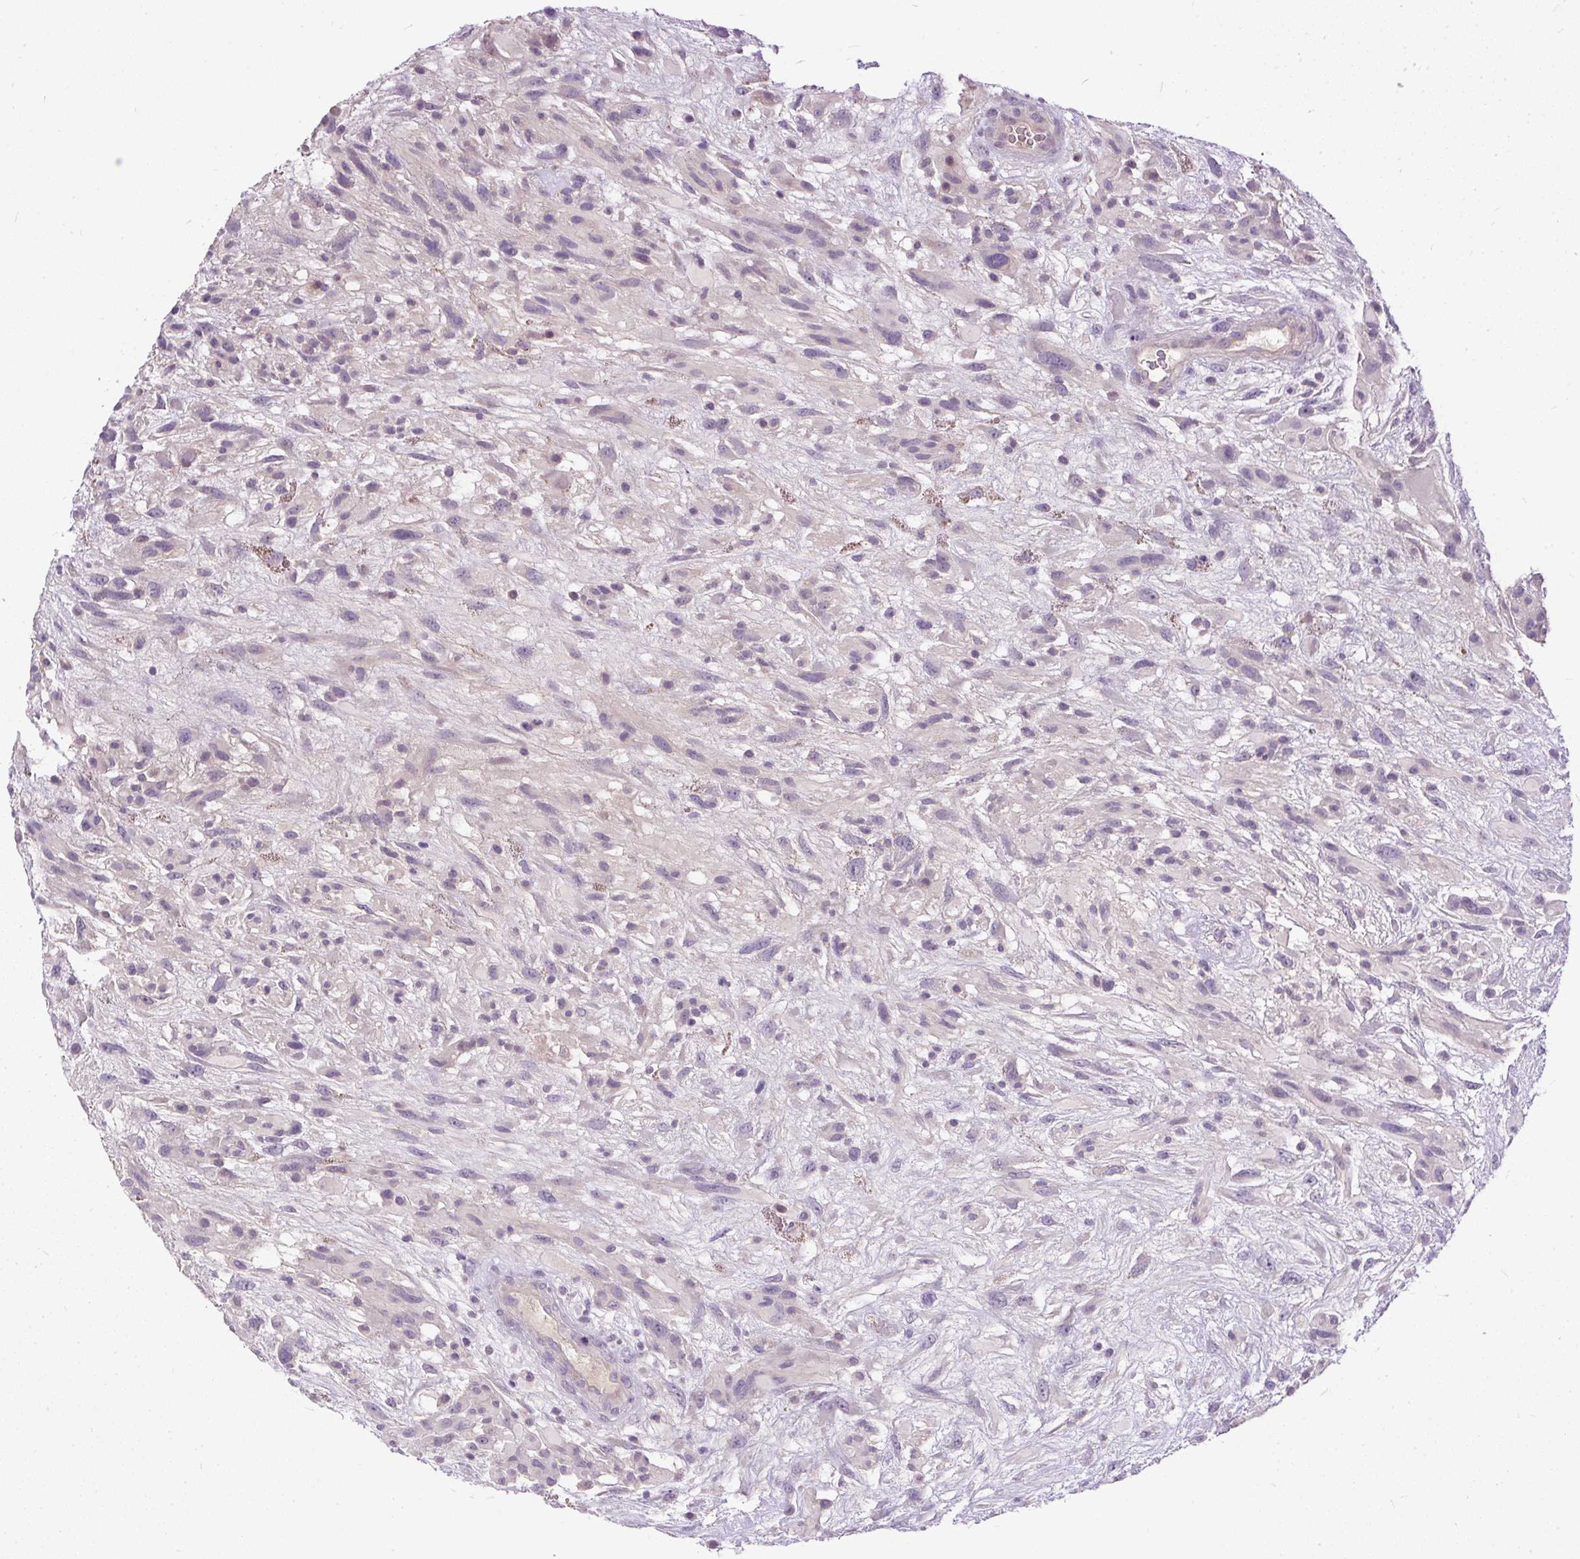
{"staining": {"intensity": "negative", "quantity": "none", "location": "none"}, "tissue": "glioma", "cell_type": "Tumor cells", "image_type": "cancer", "snomed": [{"axis": "morphology", "description": "Glioma, malignant, High grade"}, {"axis": "topography", "description": "Brain"}], "caption": "A high-resolution image shows IHC staining of glioma, which displays no significant positivity in tumor cells. (Brightfield microscopy of DAB immunohistochemistry (IHC) at high magnification).", "gene": "KRTAP20-3", "patient": {"sex": "male", "age": 61}}